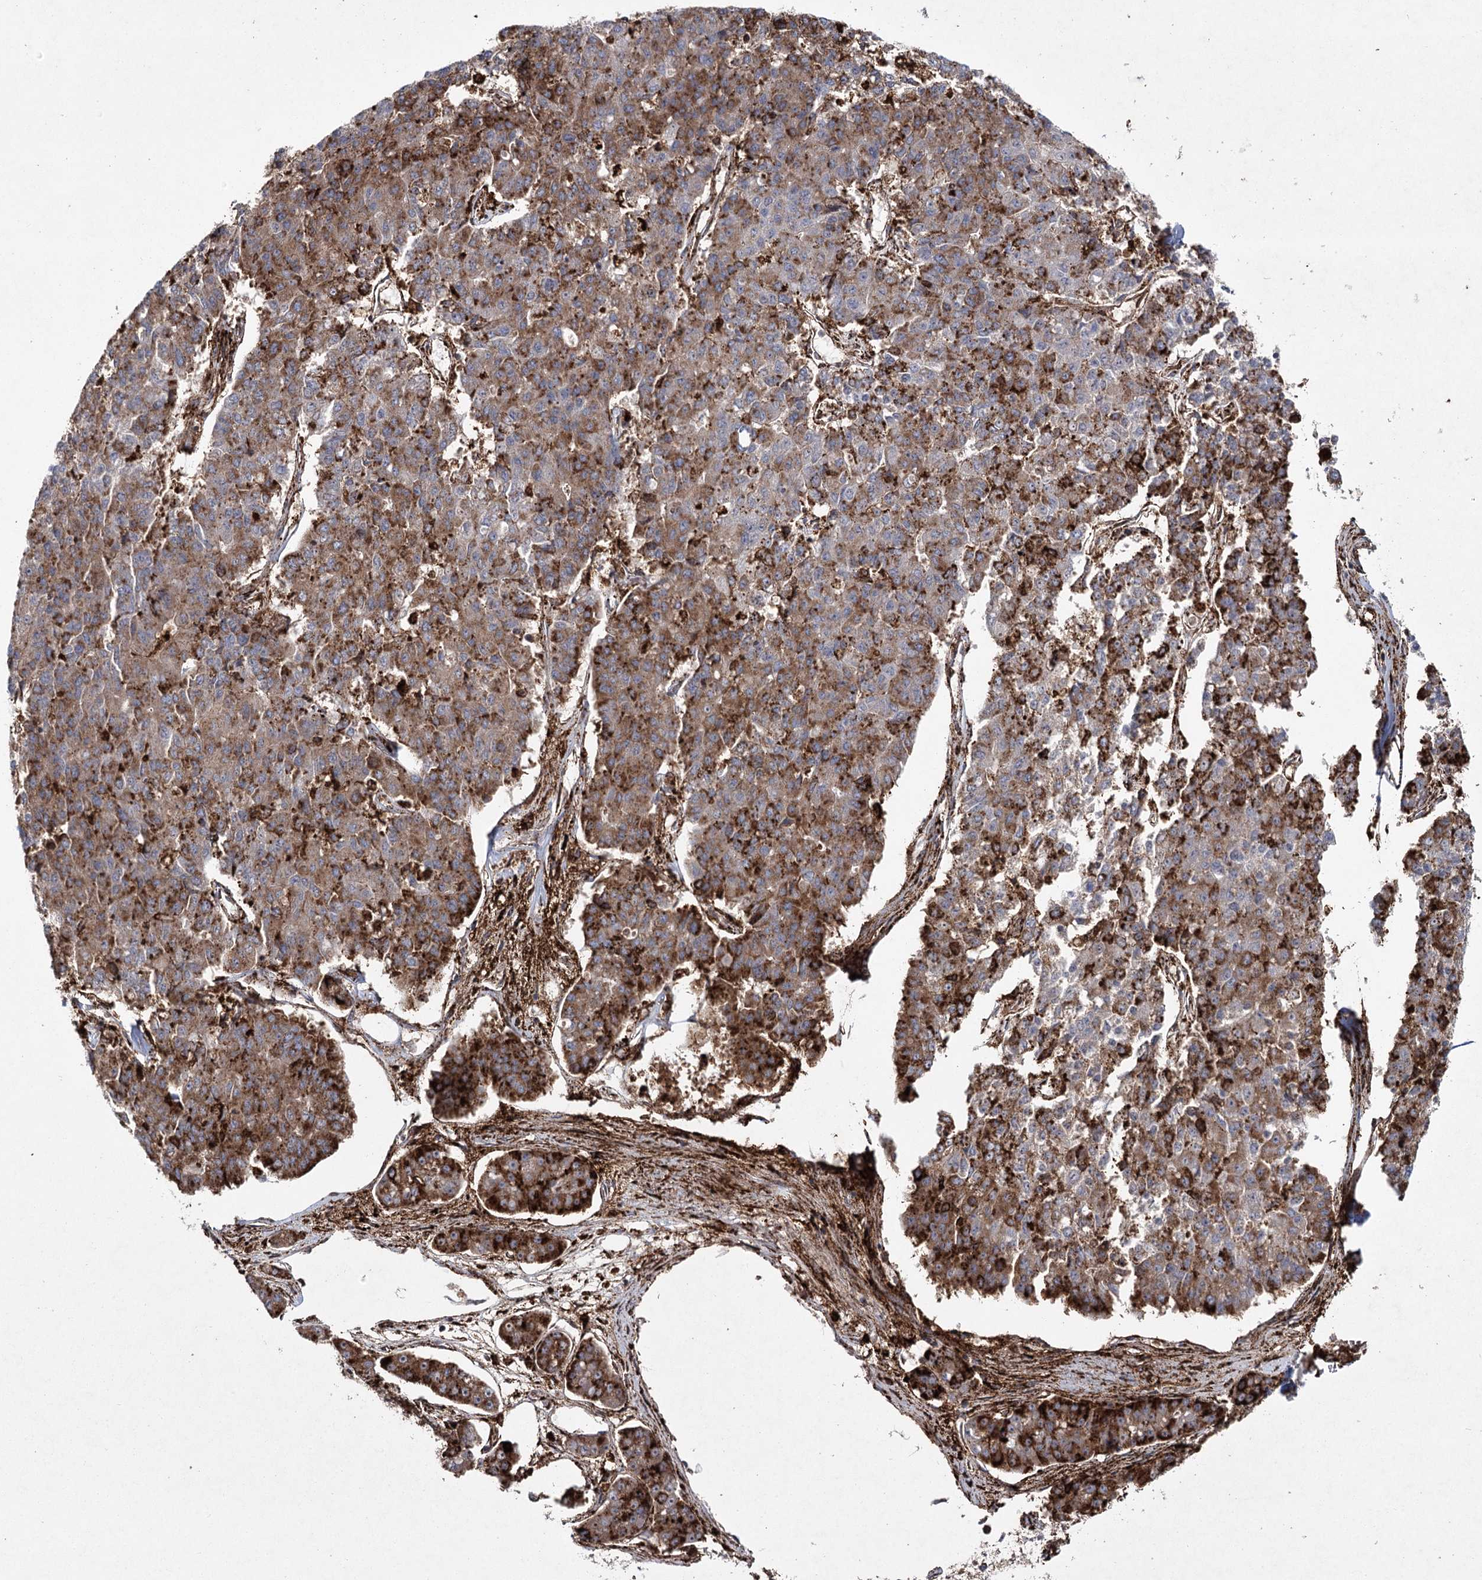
{"staining": {"intensity": "strong", "quantity": "25%-75%", "location": "cytoplasmic/membranous"}, "tissue": "pancreatic cancer", "cell_type": "Tumor cells", "image_type": "cancer", "snomed": [{"axis": "morphology", "description": "Adenocarcinoma, NOS"}, {"axis": "topography", "description": "Pancreas"}], "caption": "Immunohistochemistry (IHC) (DAB (3,3'-diaminobenzidine)) staining of human pancreatic adenocarcinoma exhibits strong cytoplasmic/membranous protein expression in approximately 25%-75% of tumor cells.", "gene": "DCUN1D4", "patient": {"sex": "male", "age": 50}}